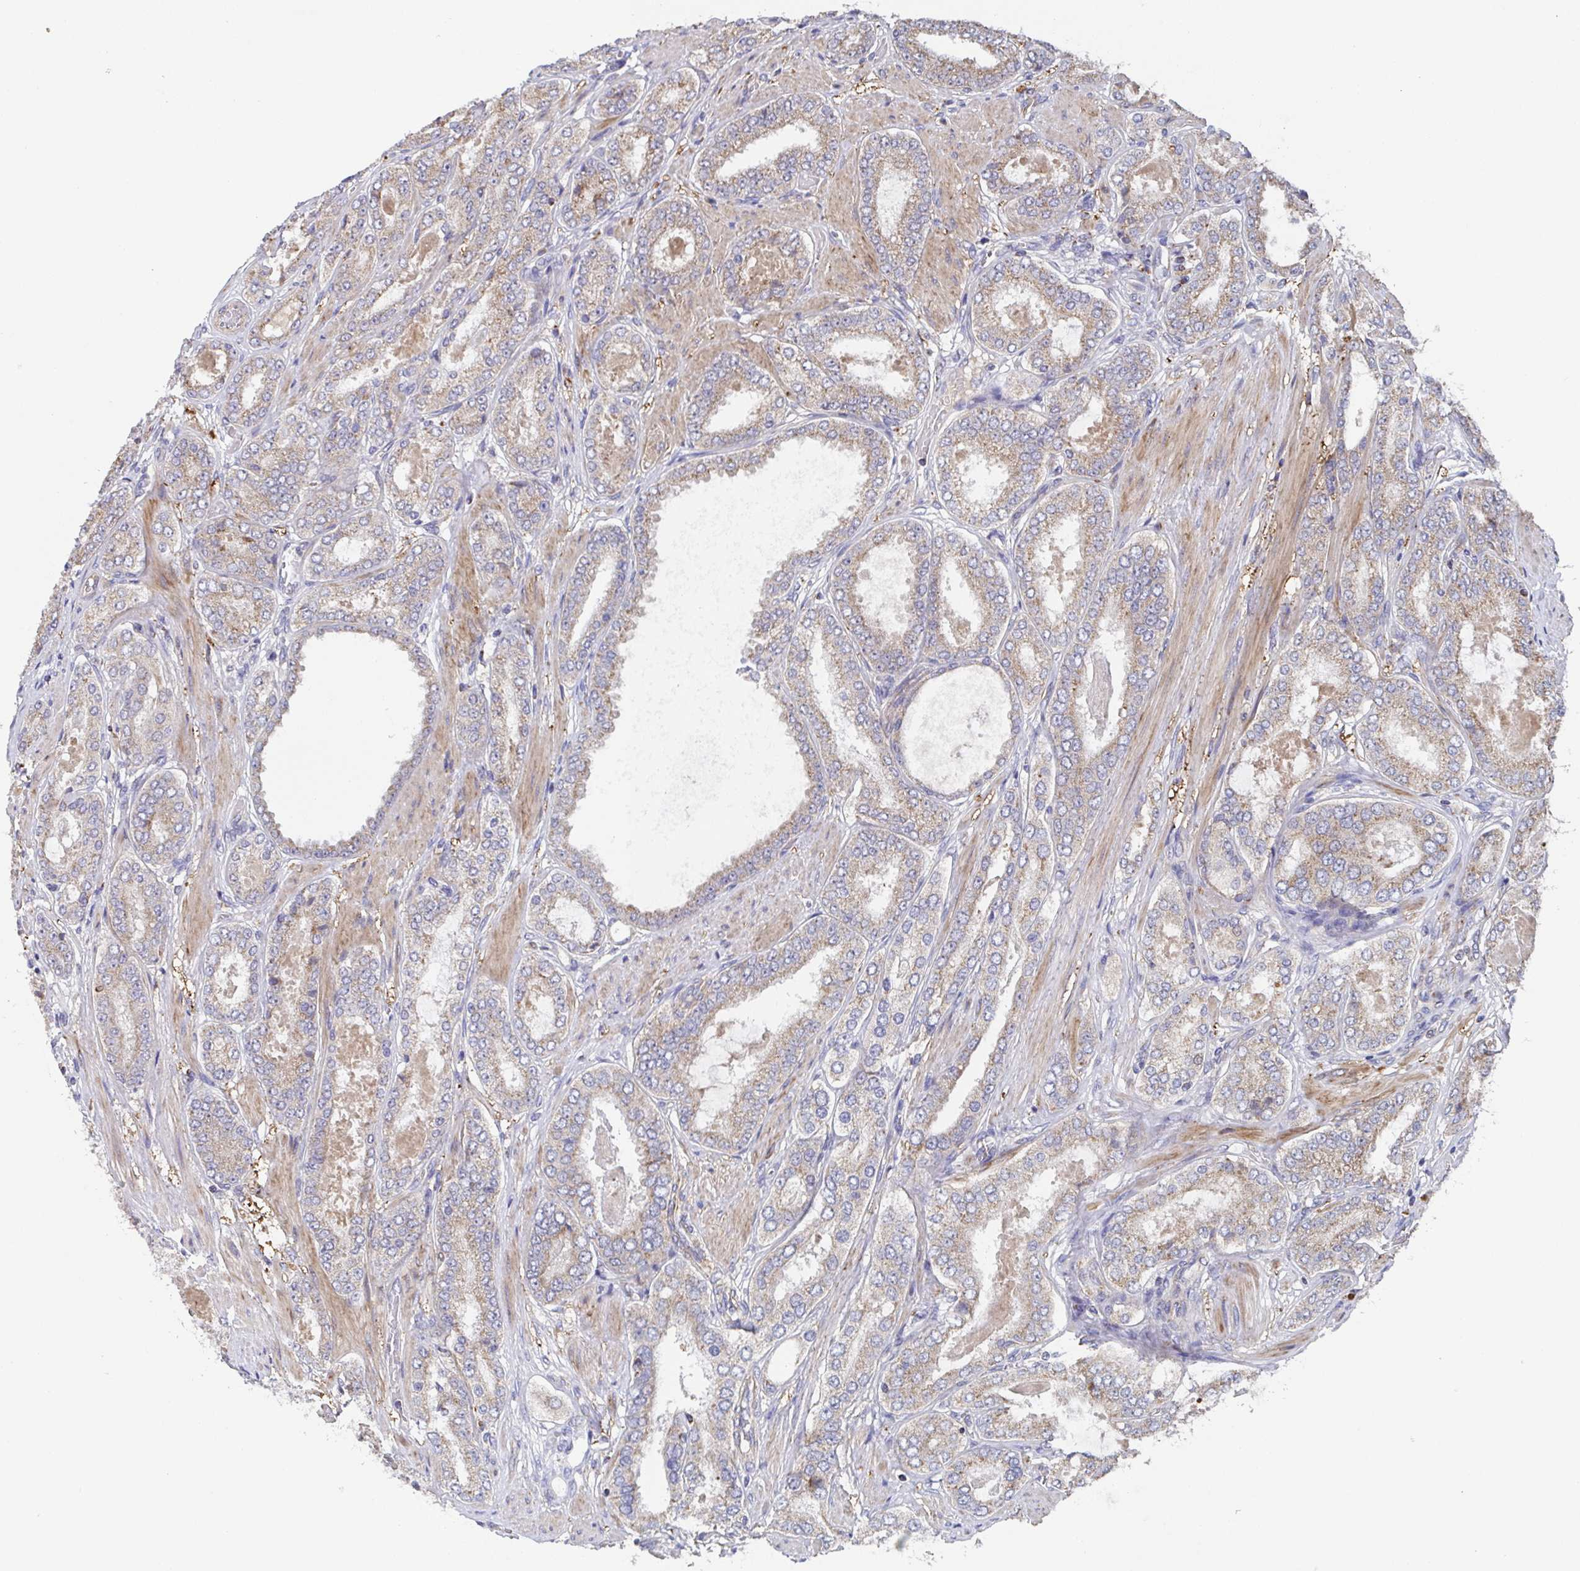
{"staining": {"intensity": "weak", "quantity": "25%-75%", "location": "cytoplasmic/membranous"}, "tissue": "prostate cancer", "cell_type": "Tumor cells", "image_type": "cancer", "snomed": [{"axis": "morphology", "description": "Adenocarcinoma, High grade"}, {"axis": "topography", "description": "Prostate"}], "caption": "A high-resolution histopathology image shows immunohistochemistry staining of prostate cancer, which exhibits weak cytoplasmic/membranous expression in about 25%-75% of tumor cells.", "gene": "MT-ND3", "patient": {"sex": "male", "age": 63}}